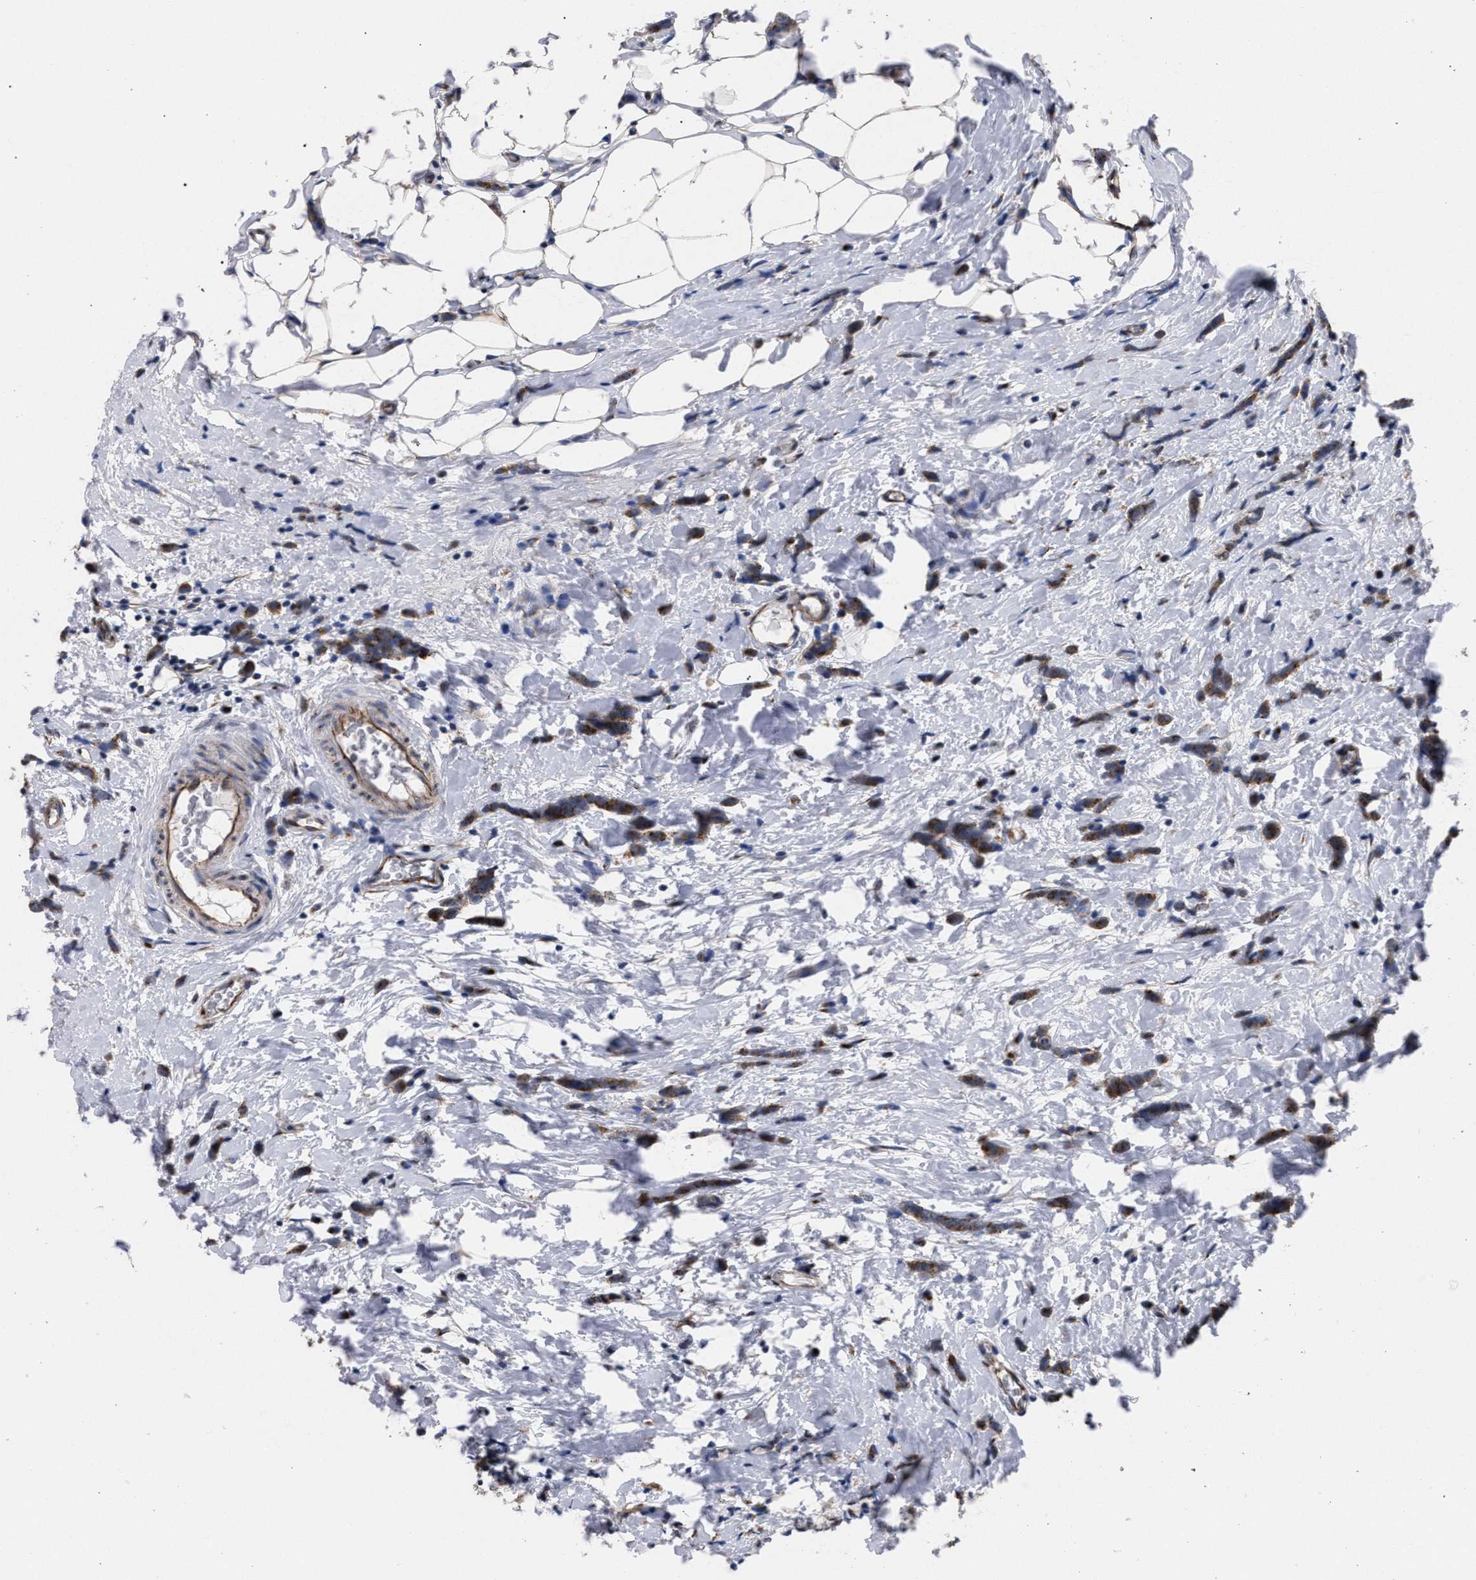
{"staining": {"intensity": "moderate", "quantity": ">75%", "location": "cytoplasmic/membranous"}, "tissue": "breast cancer", "cell_type": "Tumor cells", "image_type": "cancer", "snomed": [{"axis": "morphology", "description": "Lobular carcinoma"}, {"axis": "topography", "description": "Breast"}], "caption": "Immunohistochemistry of breast lobular carcinoma shows medium levels of moderate cytoplasmic/membranous positivity in about >75% of tumor cells.", "gene": "GOLGA2", "patient": {"sex": "female", "age": 60}}